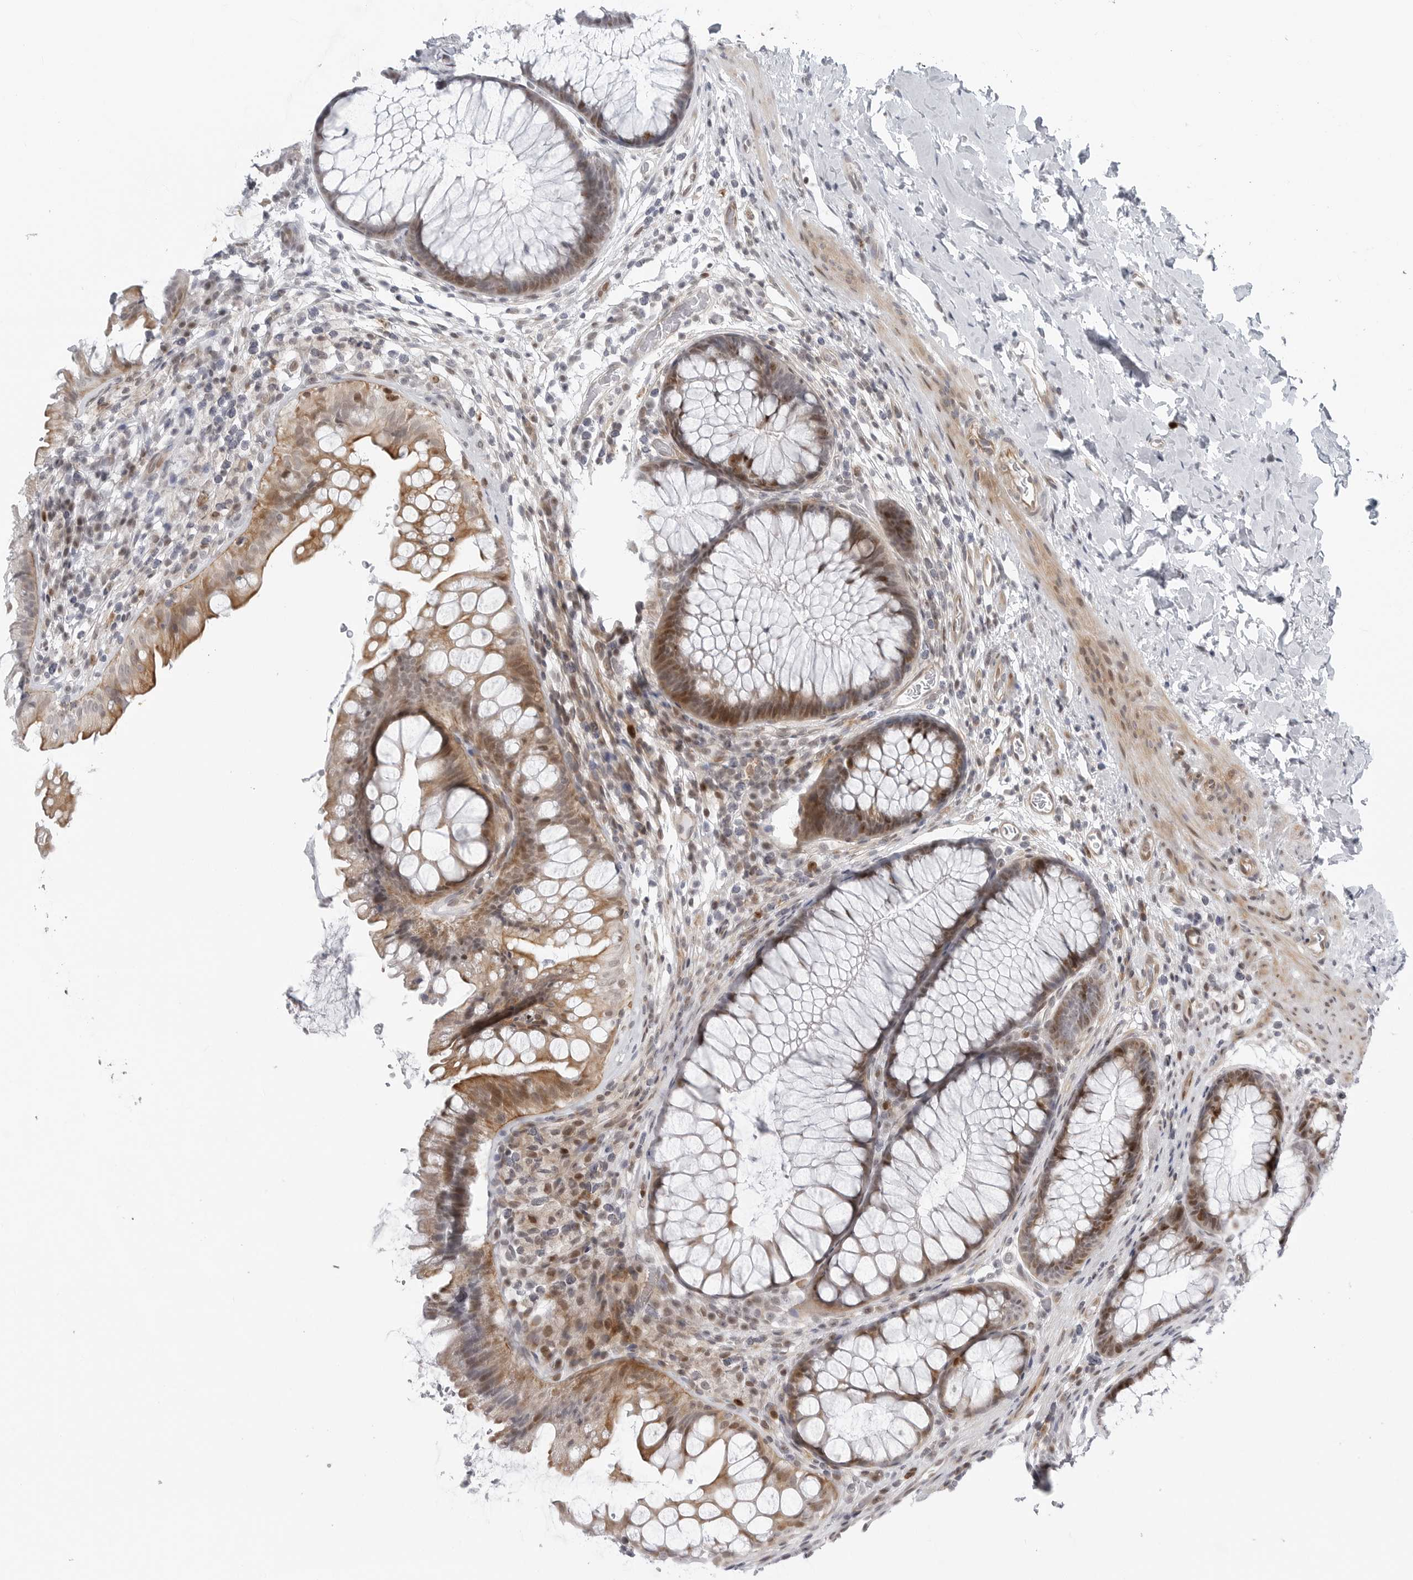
{"staining": {"intensity": "negative", "quantity": "none", "location": "none"}, "tissue": "colon", "cell_type": "Endothelial cells", "image_type": "normal", "snomed": [{"axis": "morphology", "description": "Normal tissue, NOS"}, {"axis": "topography", "description": "Colon"}], "caption": "Immunohistochemistry of benign colon reveals no staining in endothelial cells.", "gene": "FAM135B", "patient": {"sex": "female", "age": 62}}